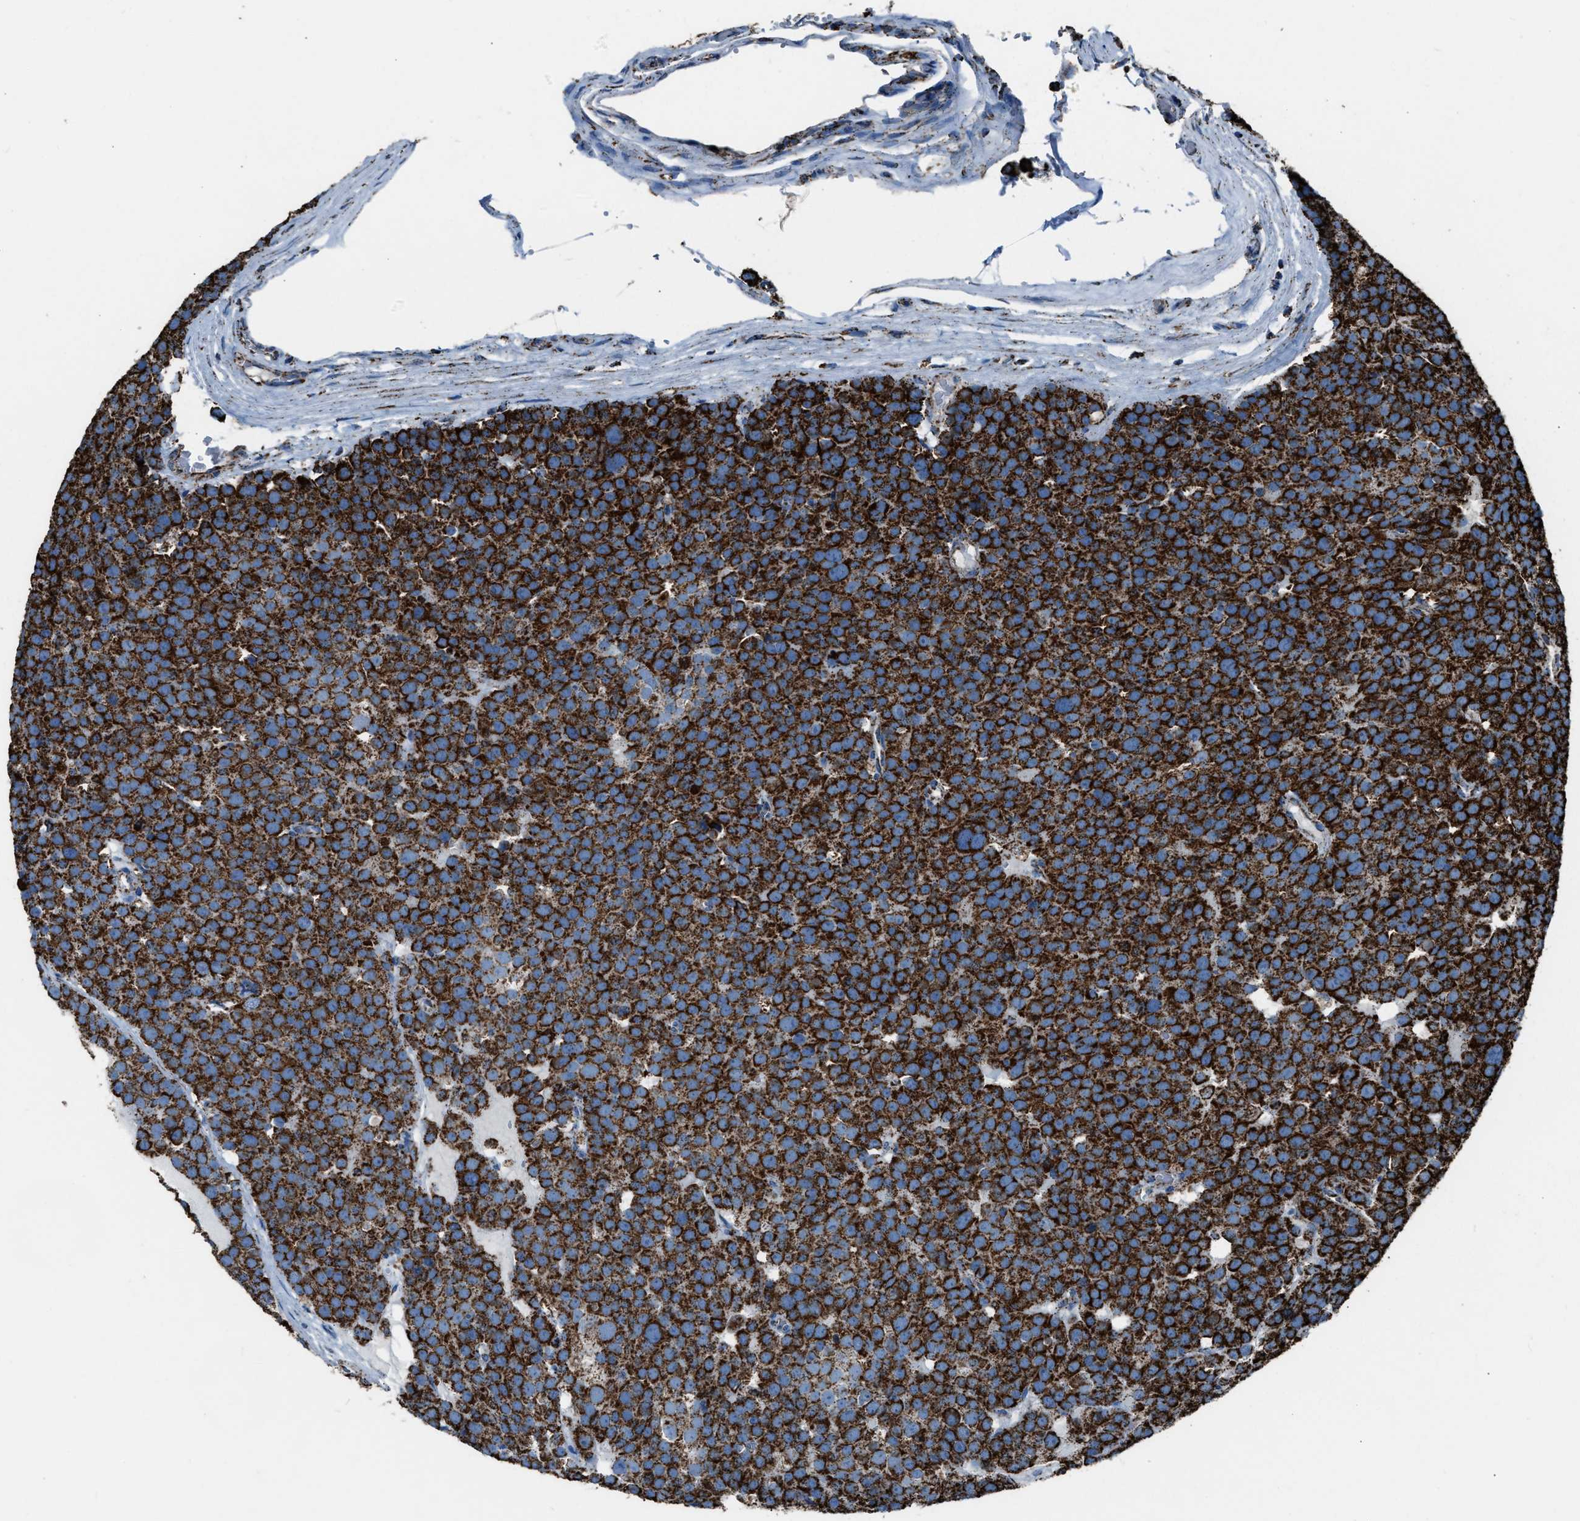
{"staining": {"intensity": "strong", "quantity": ">75%", "location": "cytoplasmic/membranous"}, "tissue": "testis cancer", "cell_type": "Tumor cells", "image_type": "cancer", "snomed": [{"axis": "morphology", "description": "Seminoma, NOS"}, {"axis": "topography", "description": "Testis"}], "caption": "IHC (DAB) staining of human testis cancer displays strong cytoplasmic/membranous protein staining in about >75% of tumor cells.", "gene": "MDH2", "patient": {"sex": "male", "age": 71}}